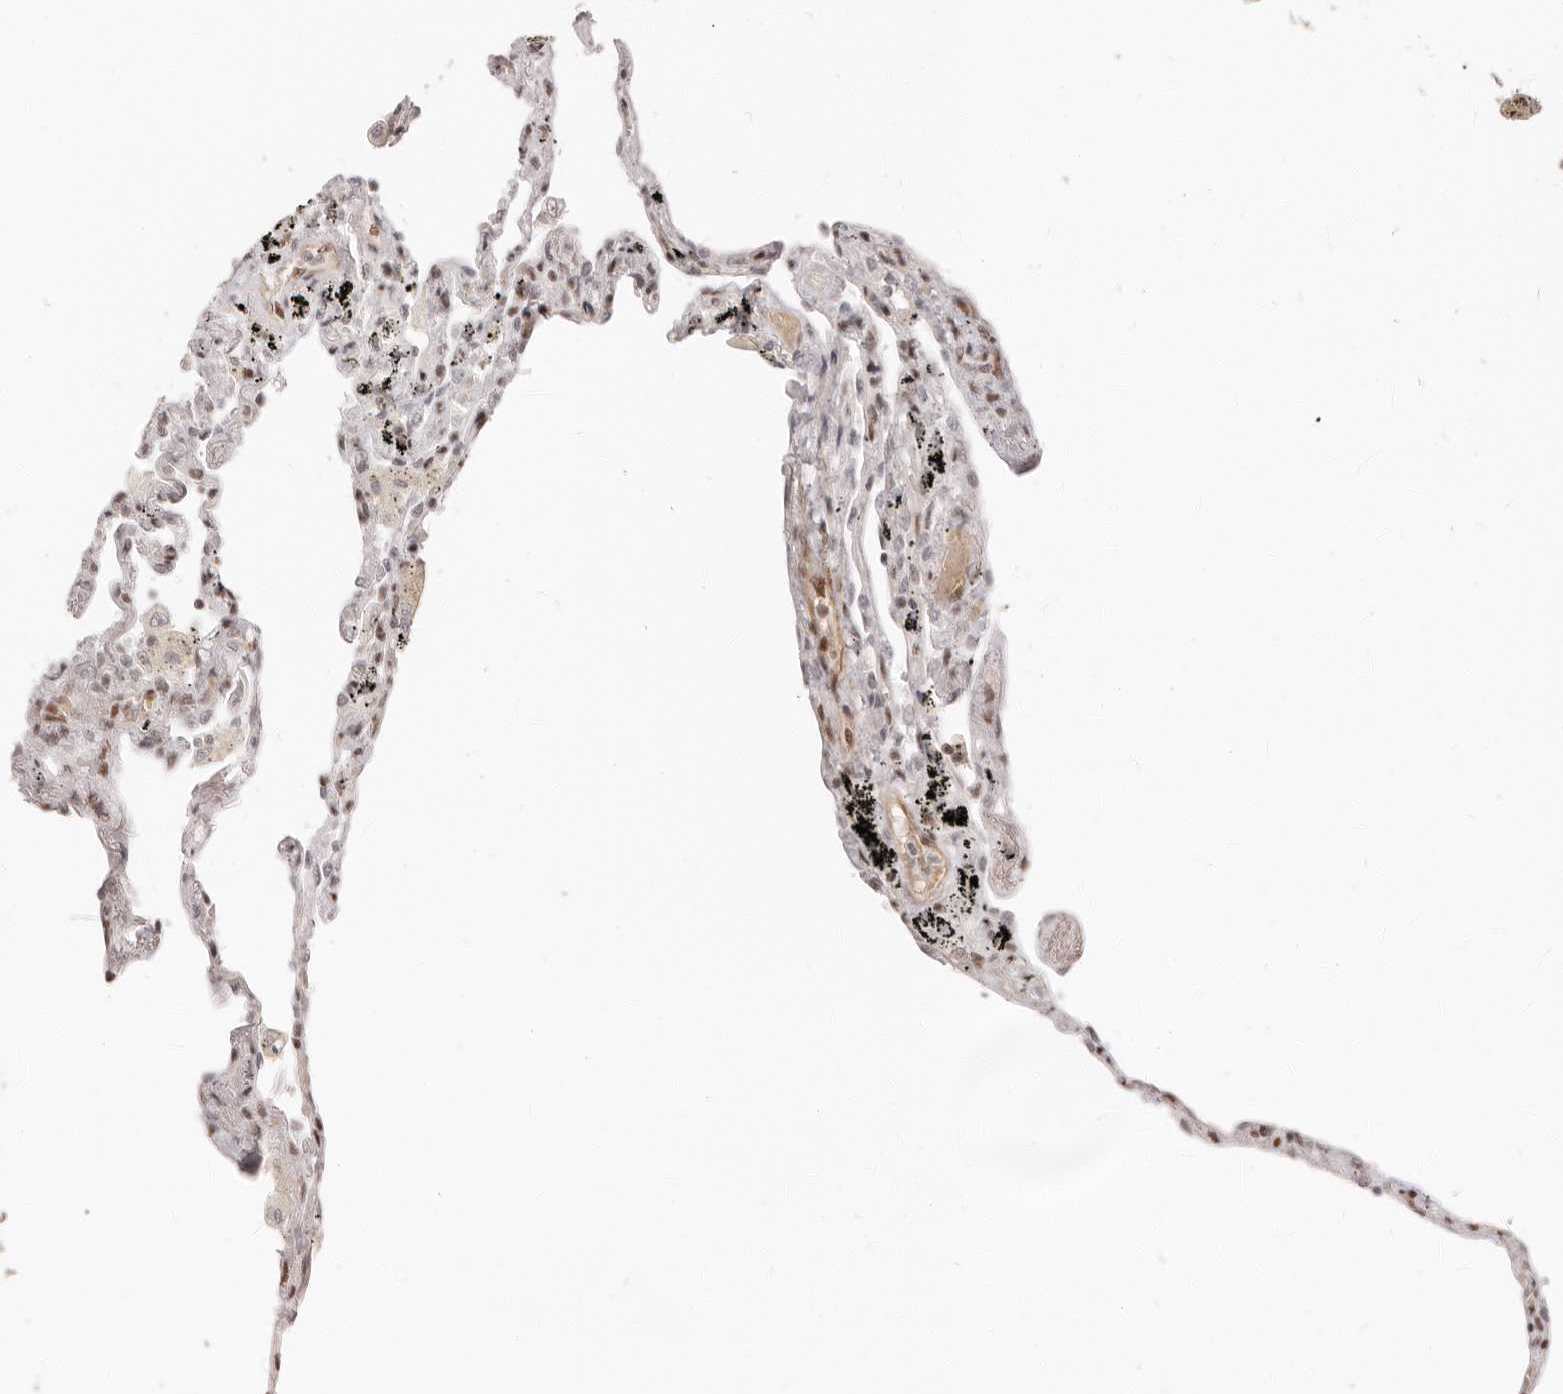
{"staining": {"intensity": "moderate", "quantity": "25%-75%", "location": "nuclear"}, "tissue": "lung", "cell_type": "Alveolar cells", "image_type": "normal", "snomed": [{"axis": "morphology", "description": "Normal tissue, NOS"}, {"axis": "topography", "description": "Lung"}], "caption": "Protein expression analysis of benign lung exhibits moderate nuclear expression in approximately 25%-75% of alveolar cells. The staining is performed using DAB (3,3'-diaminobenzidine) brown chromogen to label protein expression. The nuclei are counter-stained blue using hematoxylin.", "gene": "GABPA", "patient": {"sex": "male", "age": 59}}